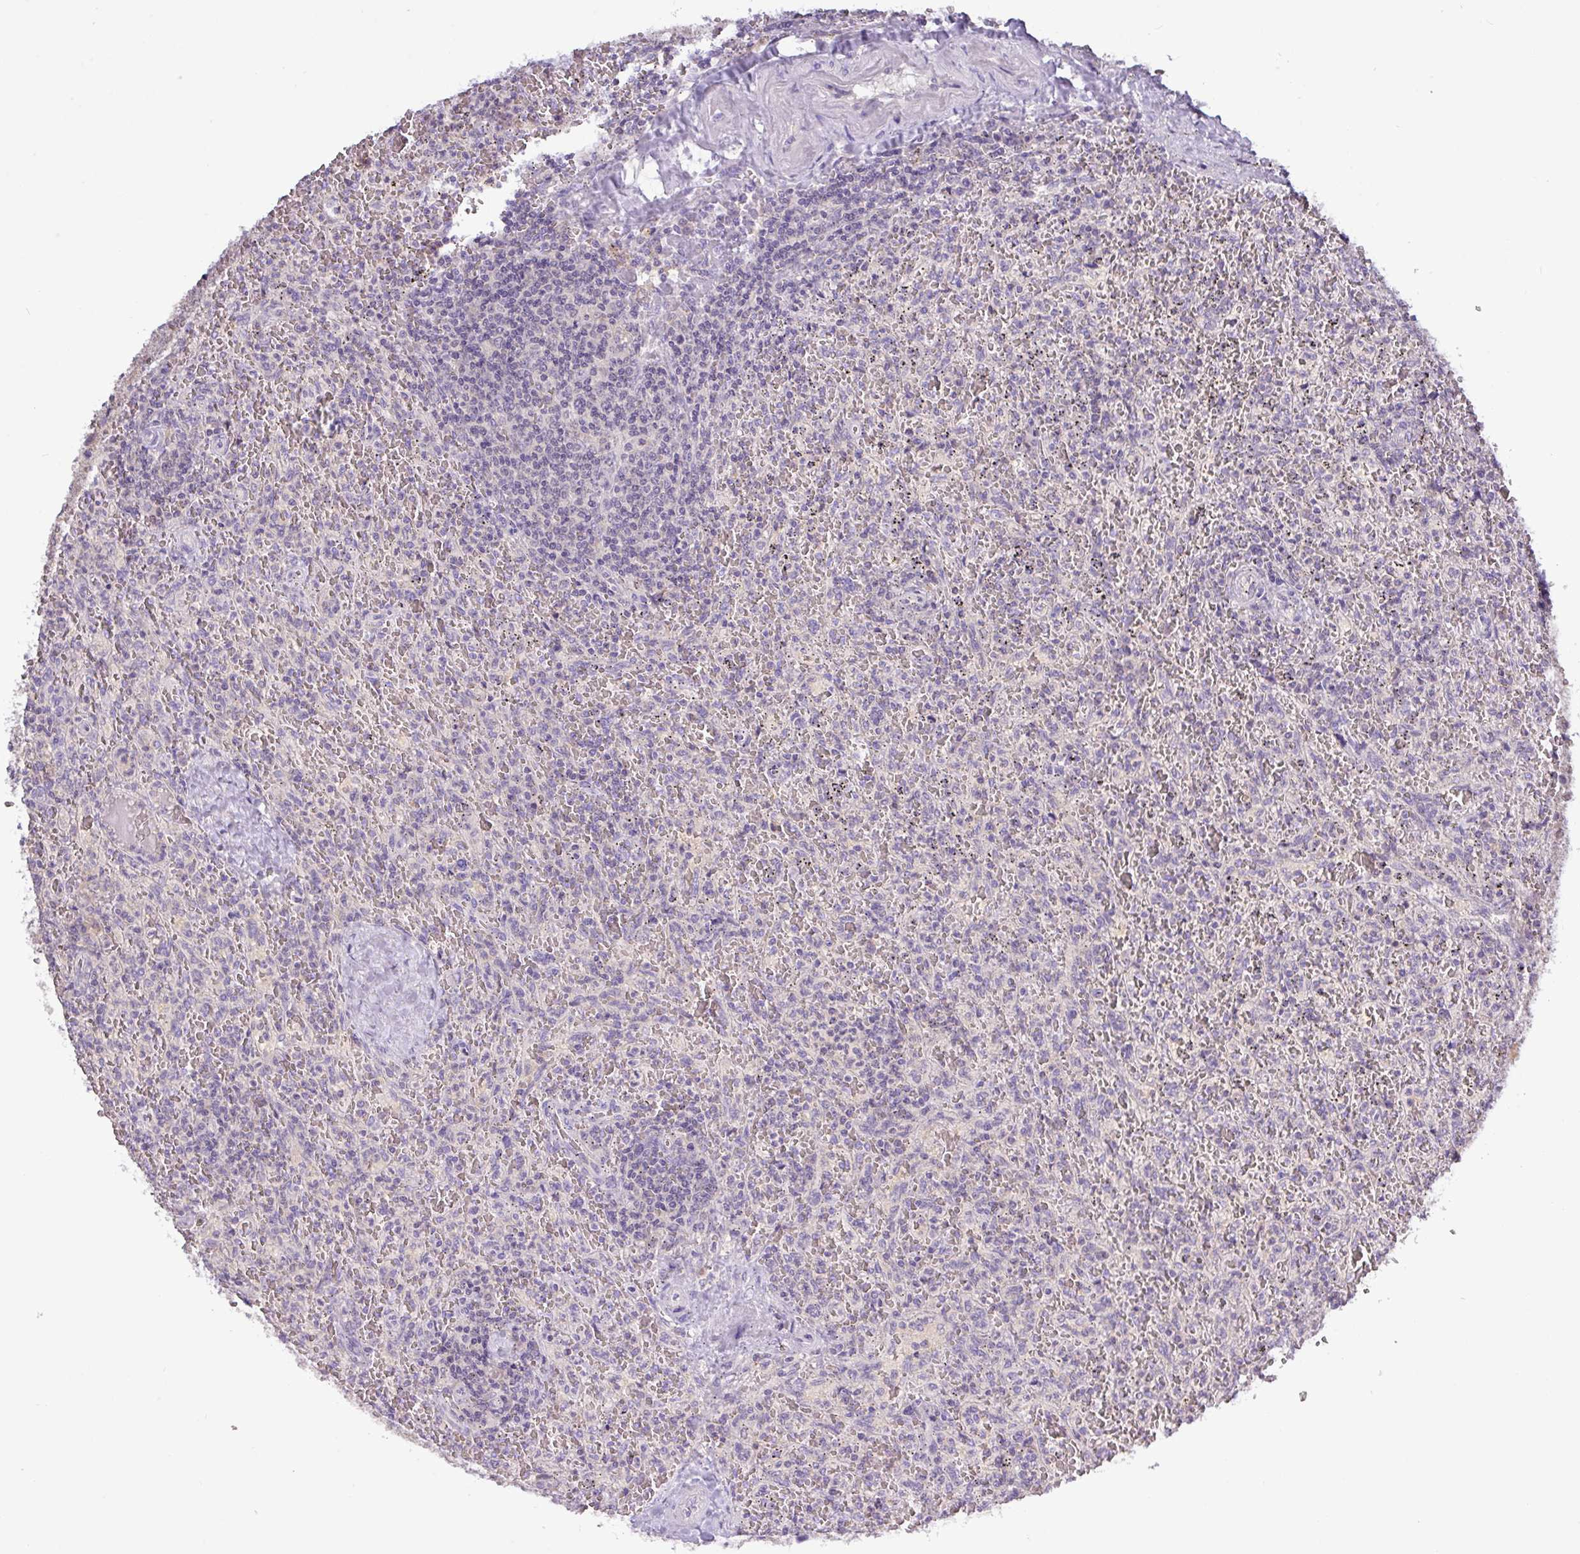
{"staining": {"intensity": "negative", "quantity": "none", "location": "none"}, "tissue": "lymphoma", "cell_type": "Tumor cells", "image_type": "cancer", "snomed": [{"axis": "morphology", "description": "Malignant lymphoma, non-Hodgkin's type, Low grade"}, {"axis": "topography", "description": "Spleen"}], "caption": "DAB immunohistochemical staining of malignant lymphoma, non-Hodgkin's type (low-grade) reveals no significant positivity in tumor cells. The staining was performed using DAB to visualize the protein expression in brown, while the nuclei were stained in blue with hematoxylin (Magnification: 20x).", "gene": "TMEM62", "patient": {"sex": "female", "age": 64}}